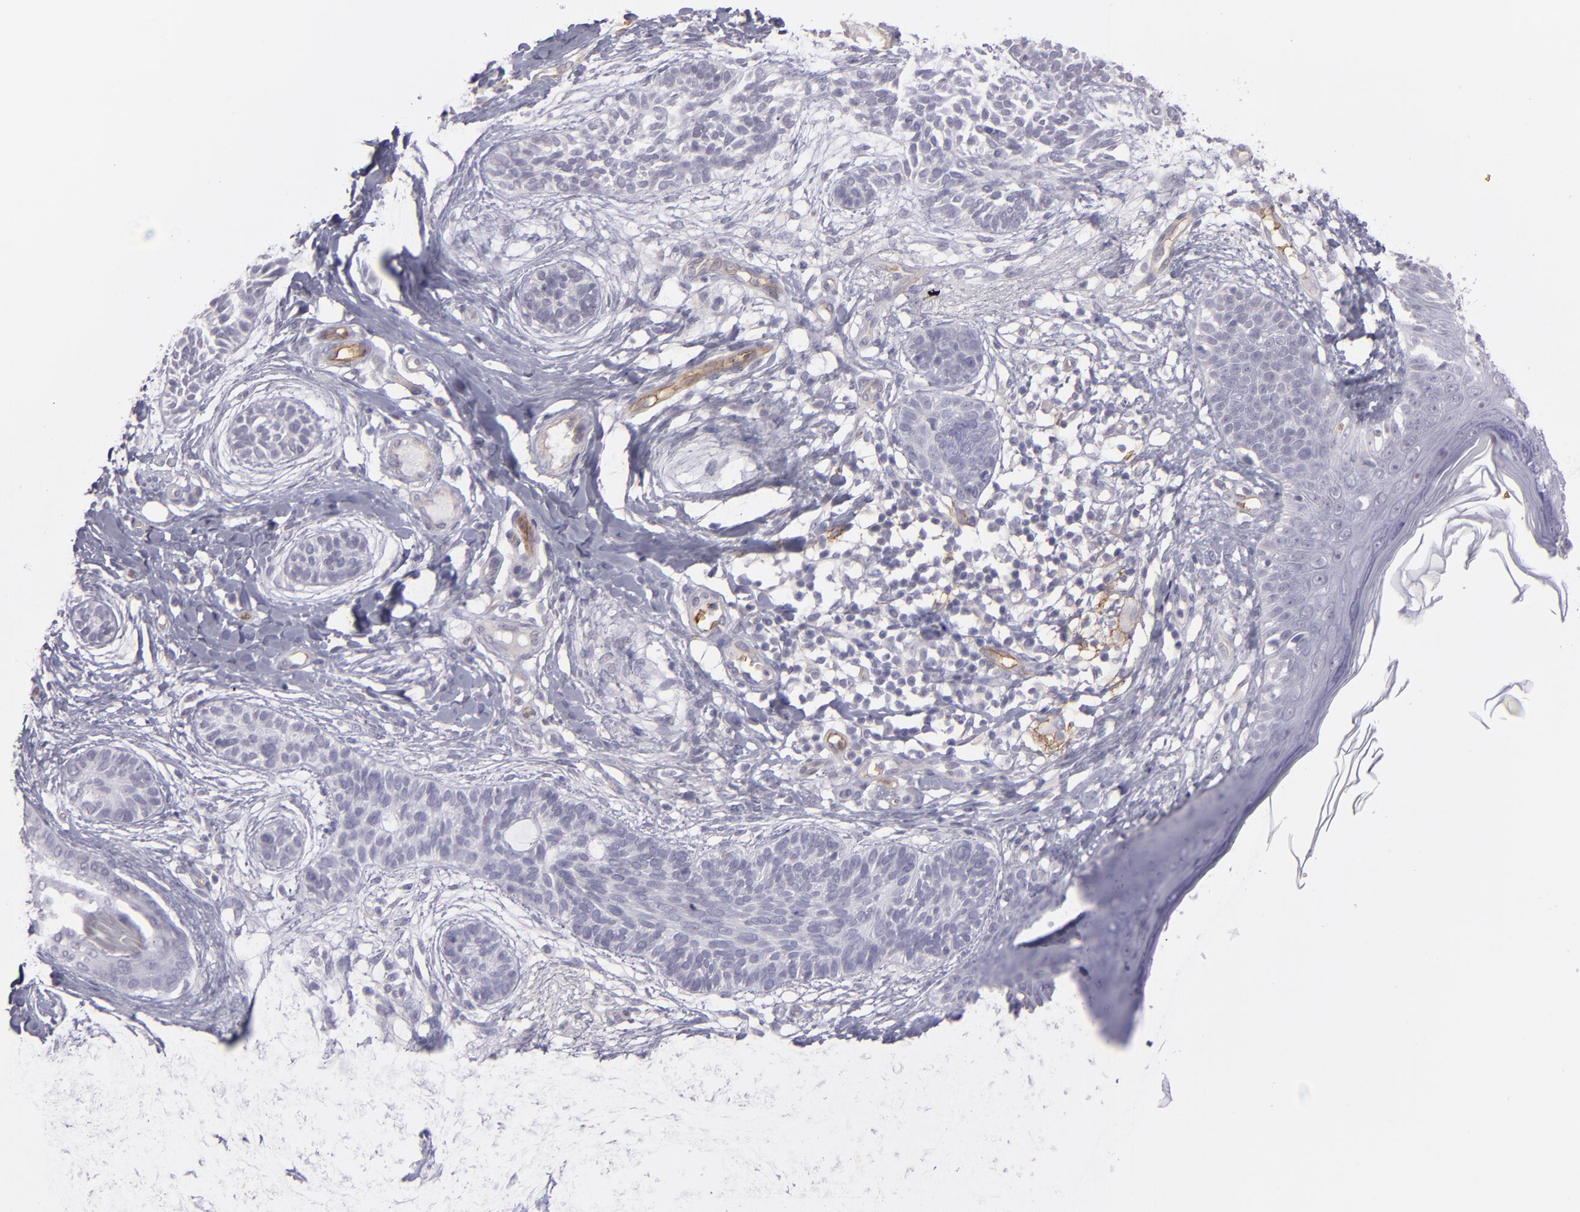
{"staining": {"intensity": "negative", "quantity": "none", "location": "none"}, "tissue": "skin cancer", "cell_type": "Tumor cells", "image_type": "cancer", "snomed": [{"axis": "morphology", "description": "Normal tissue, NOS"}, {"axis": "morphology", "description": "Basal cell carcinoma"}, {"axis": "topography", "description": "Skin"}], "caption": "Tumor cells are negative for brown protein staining in skin cancer.", "gene": "ACE", "patient": {"sex": "male", "age": 63}}